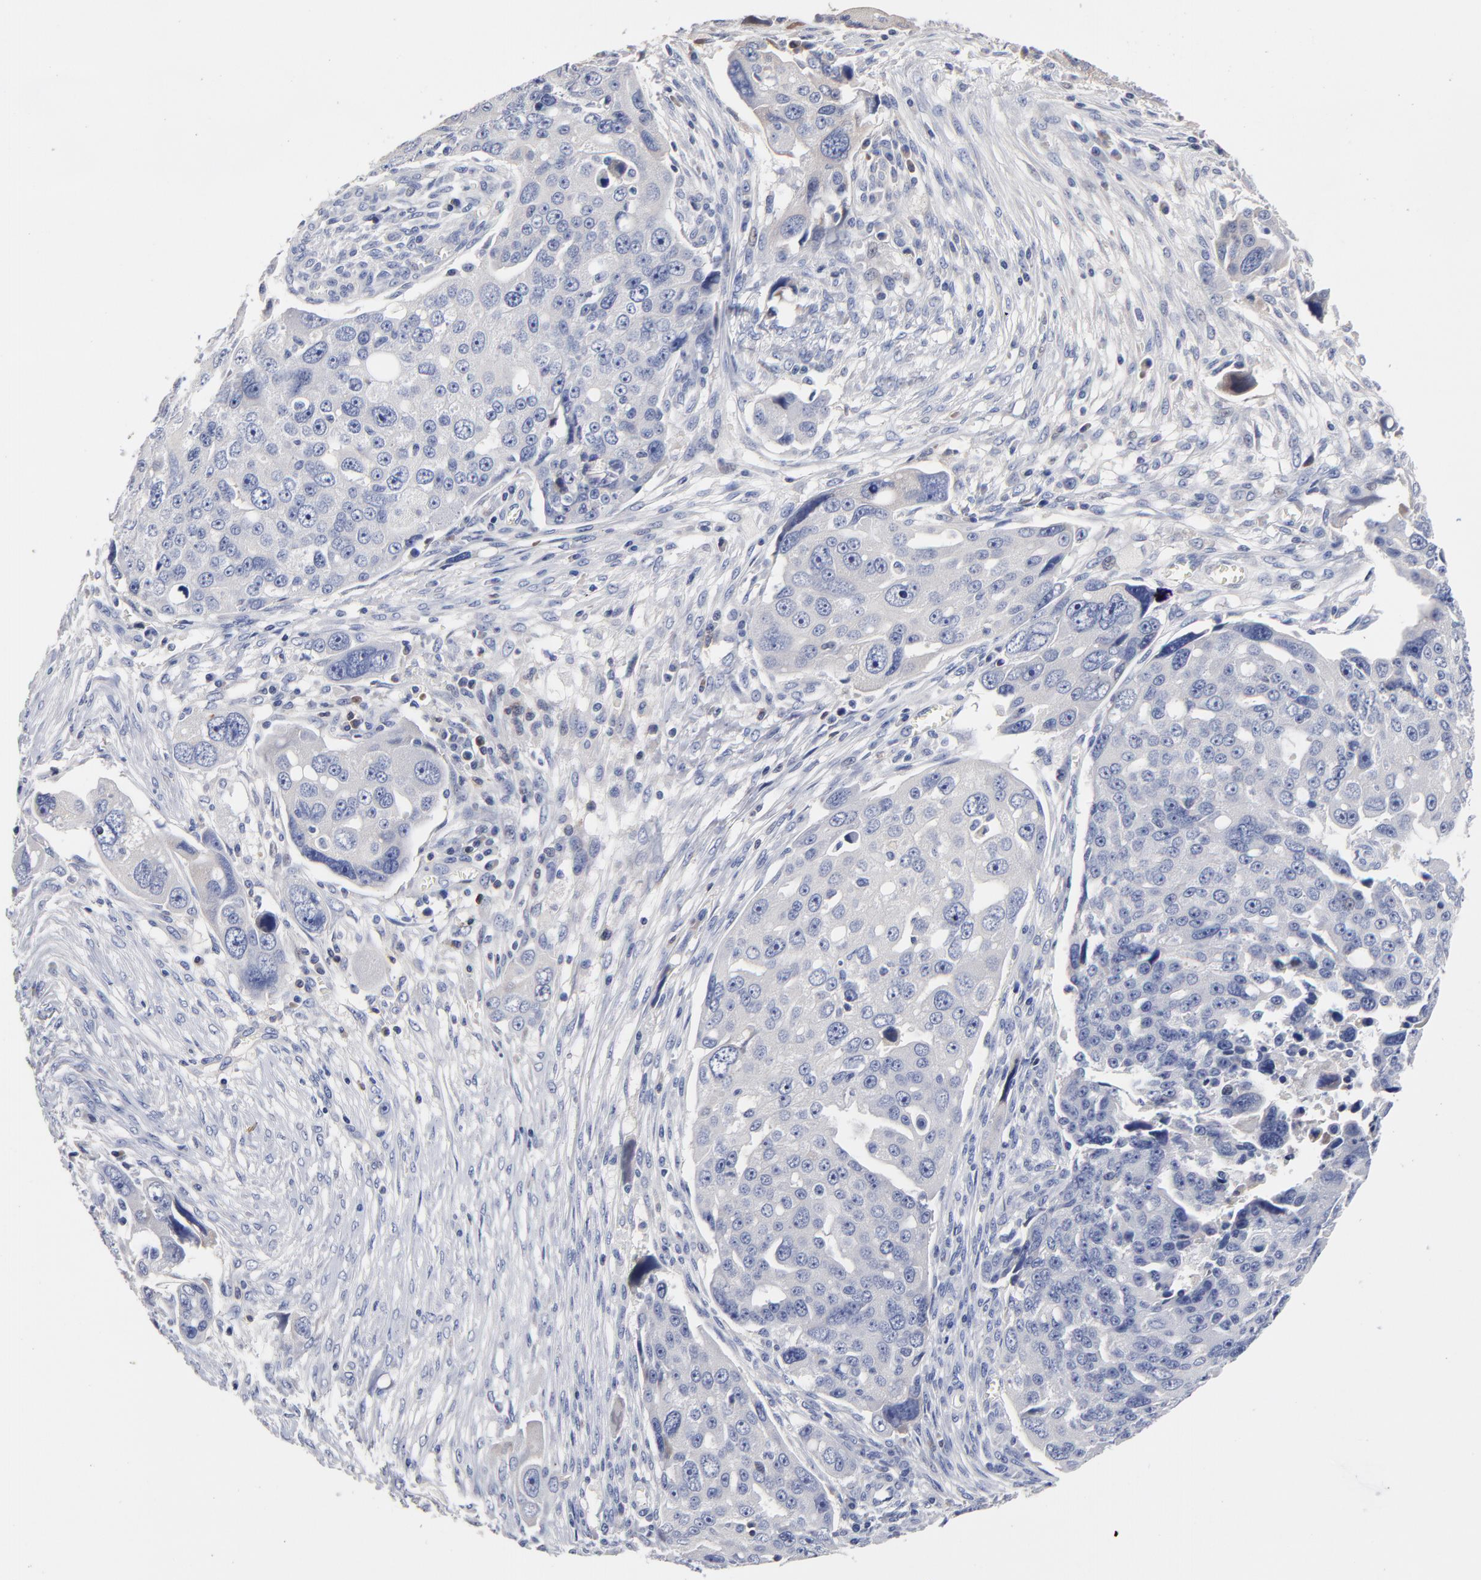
{"staining": {"intensity": "negative", "quantity": "none", "location": "none"}, "tissue": "ovarian cancer", "cell_type": "Tumor cells", "image_type": "cancer", "snomed": [{"axis": "morphology", "description": "Carcinoma, endometroid"}, {"axis": "topography", "description": "Ovary"}], "caption": "Tumor cells show no significant protein staining in ovarian endometroid carcinoma. (DAB (3,3'-diaminobenzidine) immunohistochemistry (IHC), high magnification).", "gene": "TRAT1", "patient": {"sex": "female", "age": 75}}